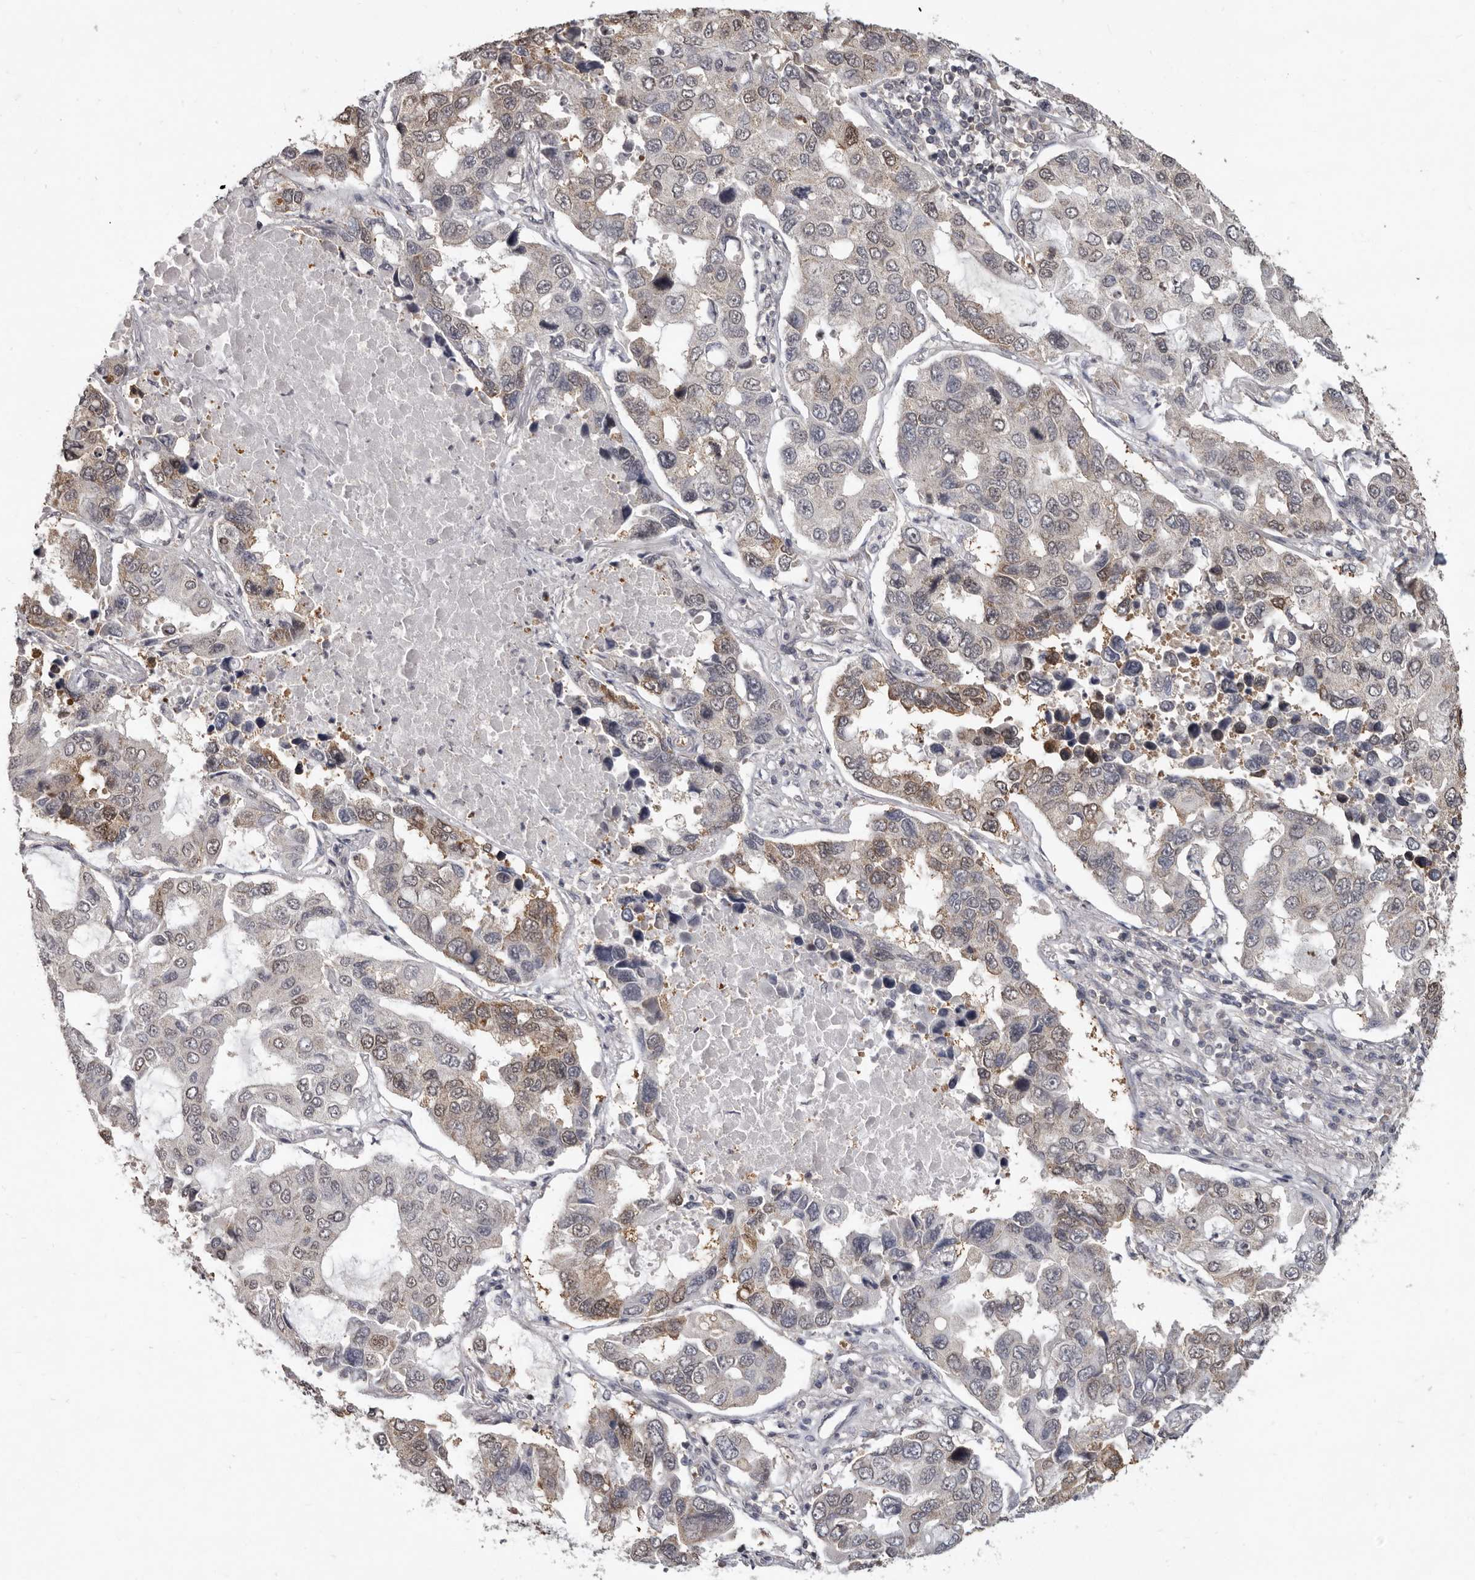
{"staining": {"intensity": "weak", "quantity": "25%-75%", "location": "cytoplasmic/membranous"}, "tissue": "lung cancer", "cell_type": "Tumor cells", "image_type": "cancer", "snomed": [{"axis": "morphology", "description": "Adenocarcinoma, NOS"}, {"axis": "topography", "description": "Lung"}], "caption": "A micrograph of human adenocarcinoma (lung) stained for a protein demonstrates weak cytoplasmic/membranous brown staining in tumor cells.", "gene": "LINGO2", "patient": {"sex": "male", "age": 64}}